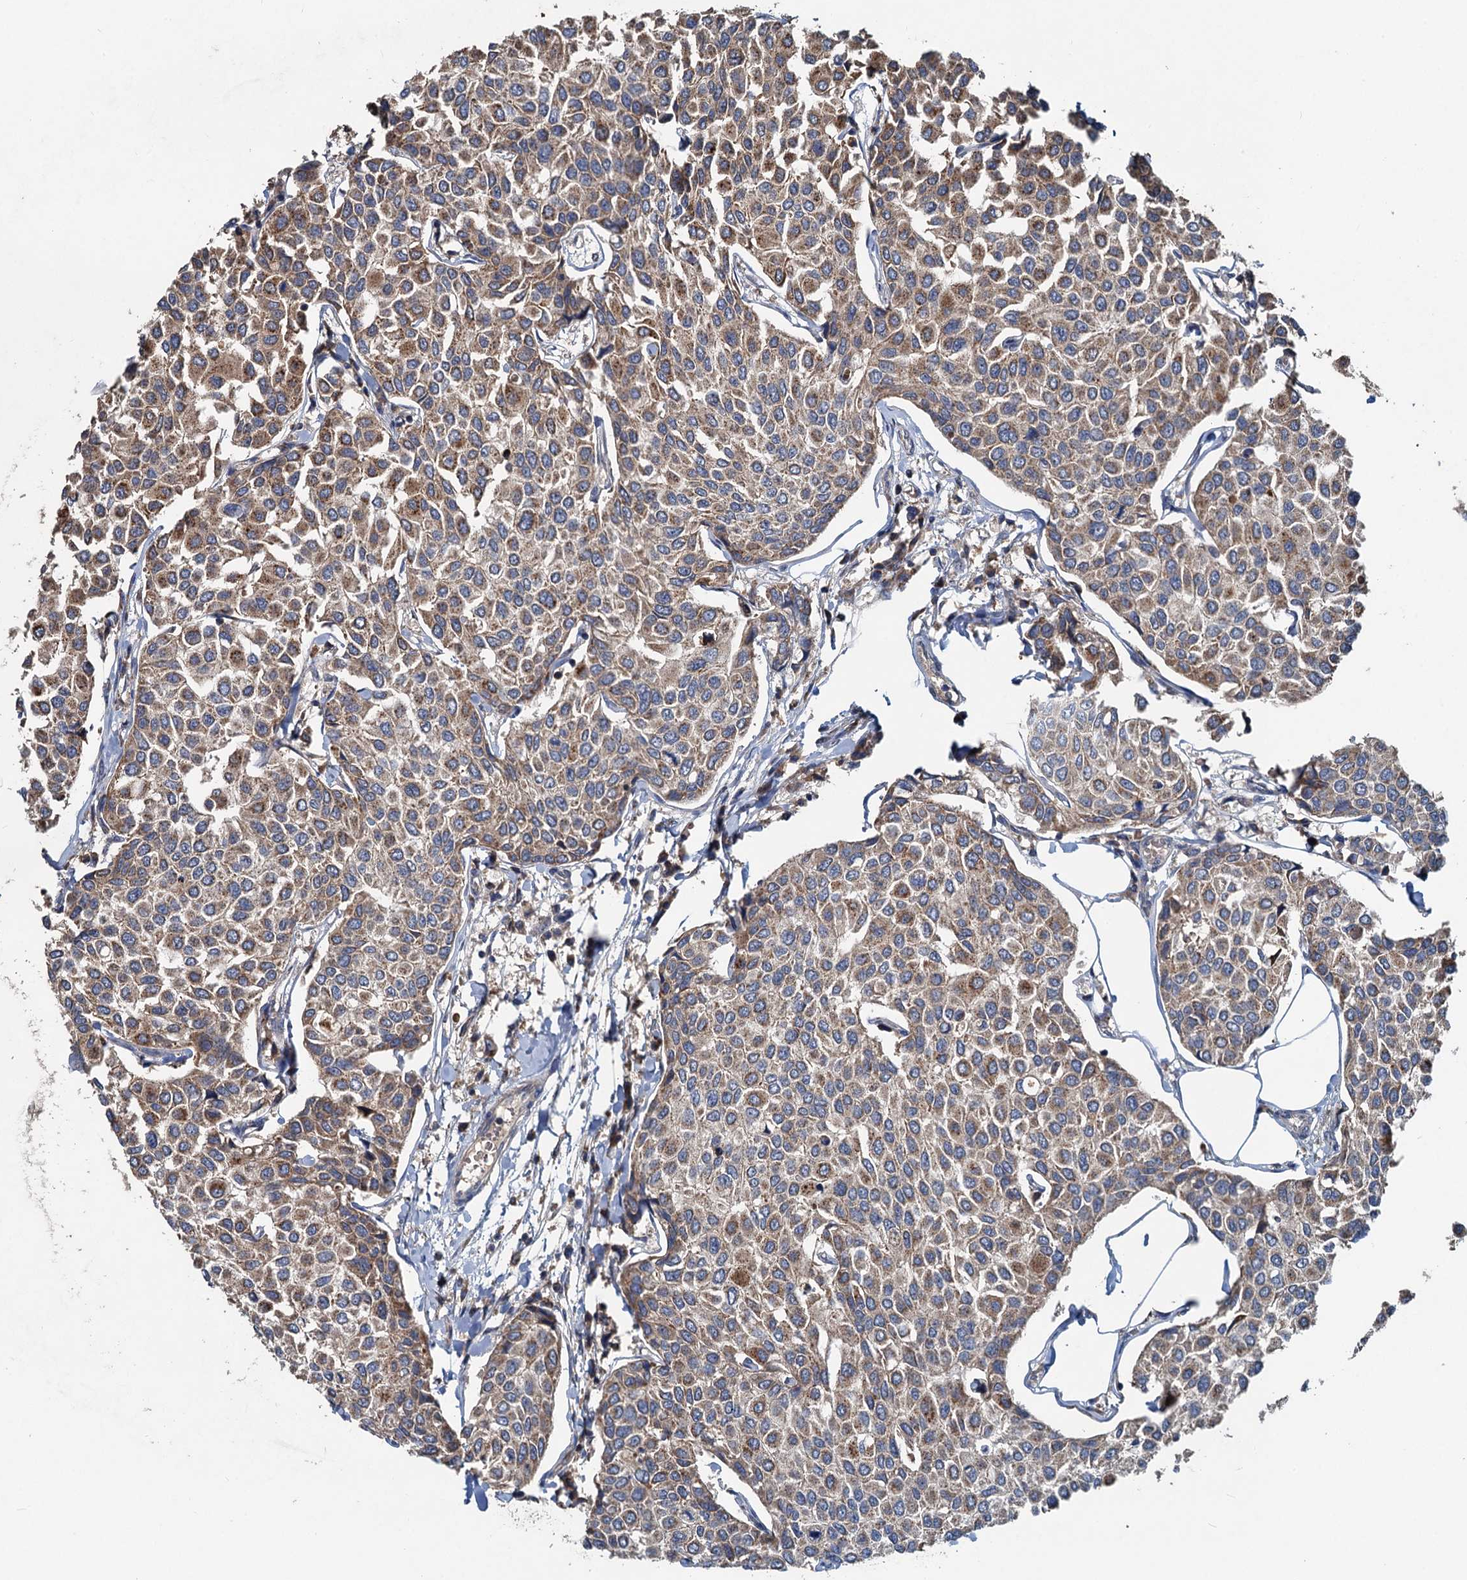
{"staining": {"intensity": "moderate", "quantity": ">75%", "location": "cytoplasmic/membranous"}, "tissue": "breast cancer", "cell_type": "Tumor cells", "image_type": "cancer", "snomed": [{"axis": "morphology", "description": "Duct carcinoma"}, {"axis": "topography", "description": "Breast"}], "caption": "Immunohistochemical staining of human breast cancer (intraductal carcinoma) shows moderate cytoplasmic/membranous protein expression in approximately >75% of tumor cells. The staining was performed using DAB (3,3'-diaminobenzidine) to visualize the protein expression in brown, while the nuclei were stained in blue with hematoxylin (Magnification: 20x).", "gene": "OTUB1", "patient": {"sex": "female", "age": 55}}